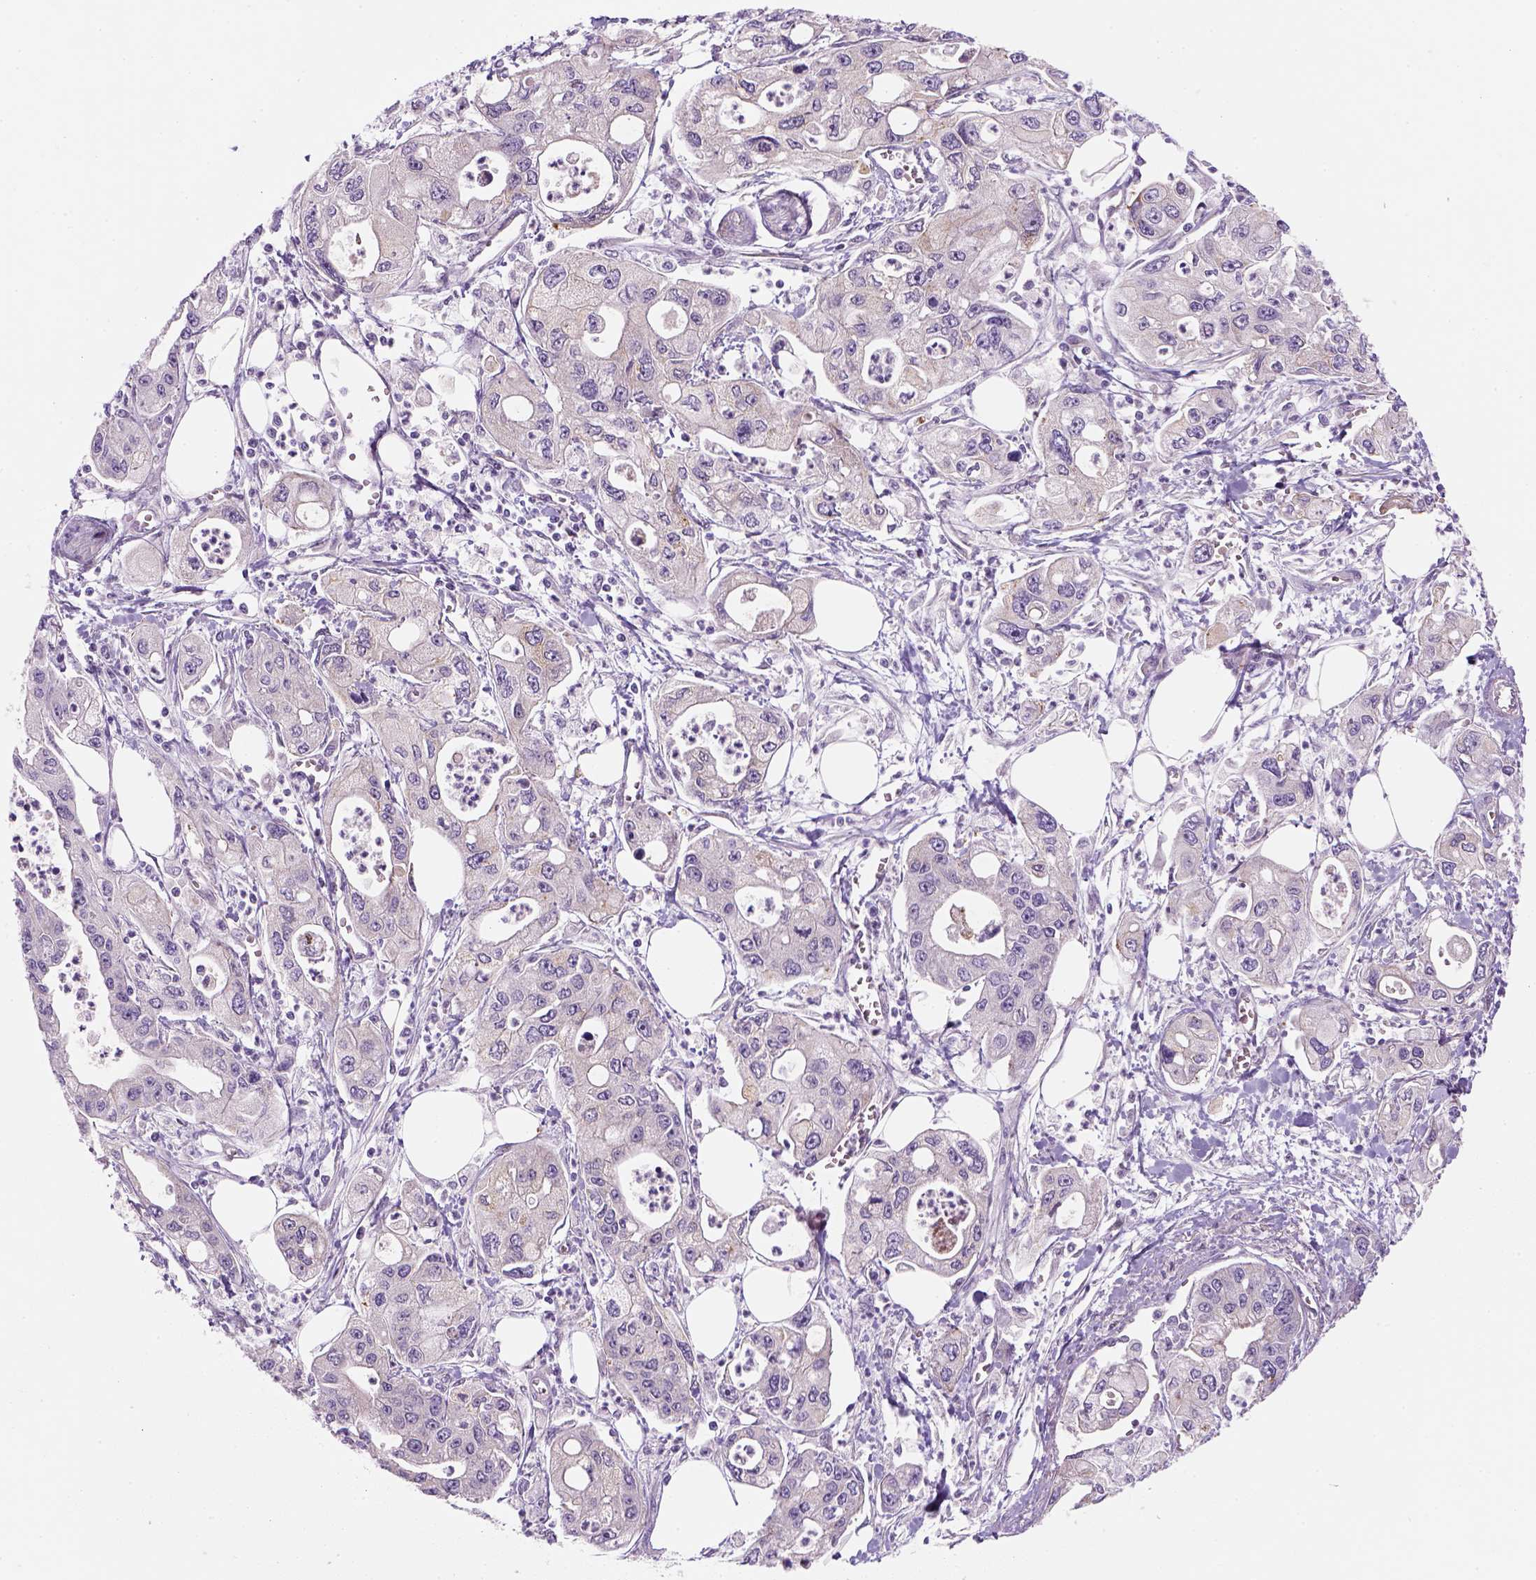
{"staining": {"intensity": "negative", "quantity": "none", "location": "none"}, "tissue": "pancreatic cancer", "cell_type": "Tumor cells", "image_type": "cancer", "snomed": [{"axis": "morphology", "description": "Adenocarcinoma, NOS"}, {"axis": "topography", "description": "Pancreas"}], "caption": "This micrograph is of adenocarcinoma (pancreatic) stained with immunohistochemistry to label a protein in brown with the nuclei are counter-stained blue. There is no expression in tumor cells.", "gene": "VSTM5", "patient": {"sex": "male", "age": 70}}